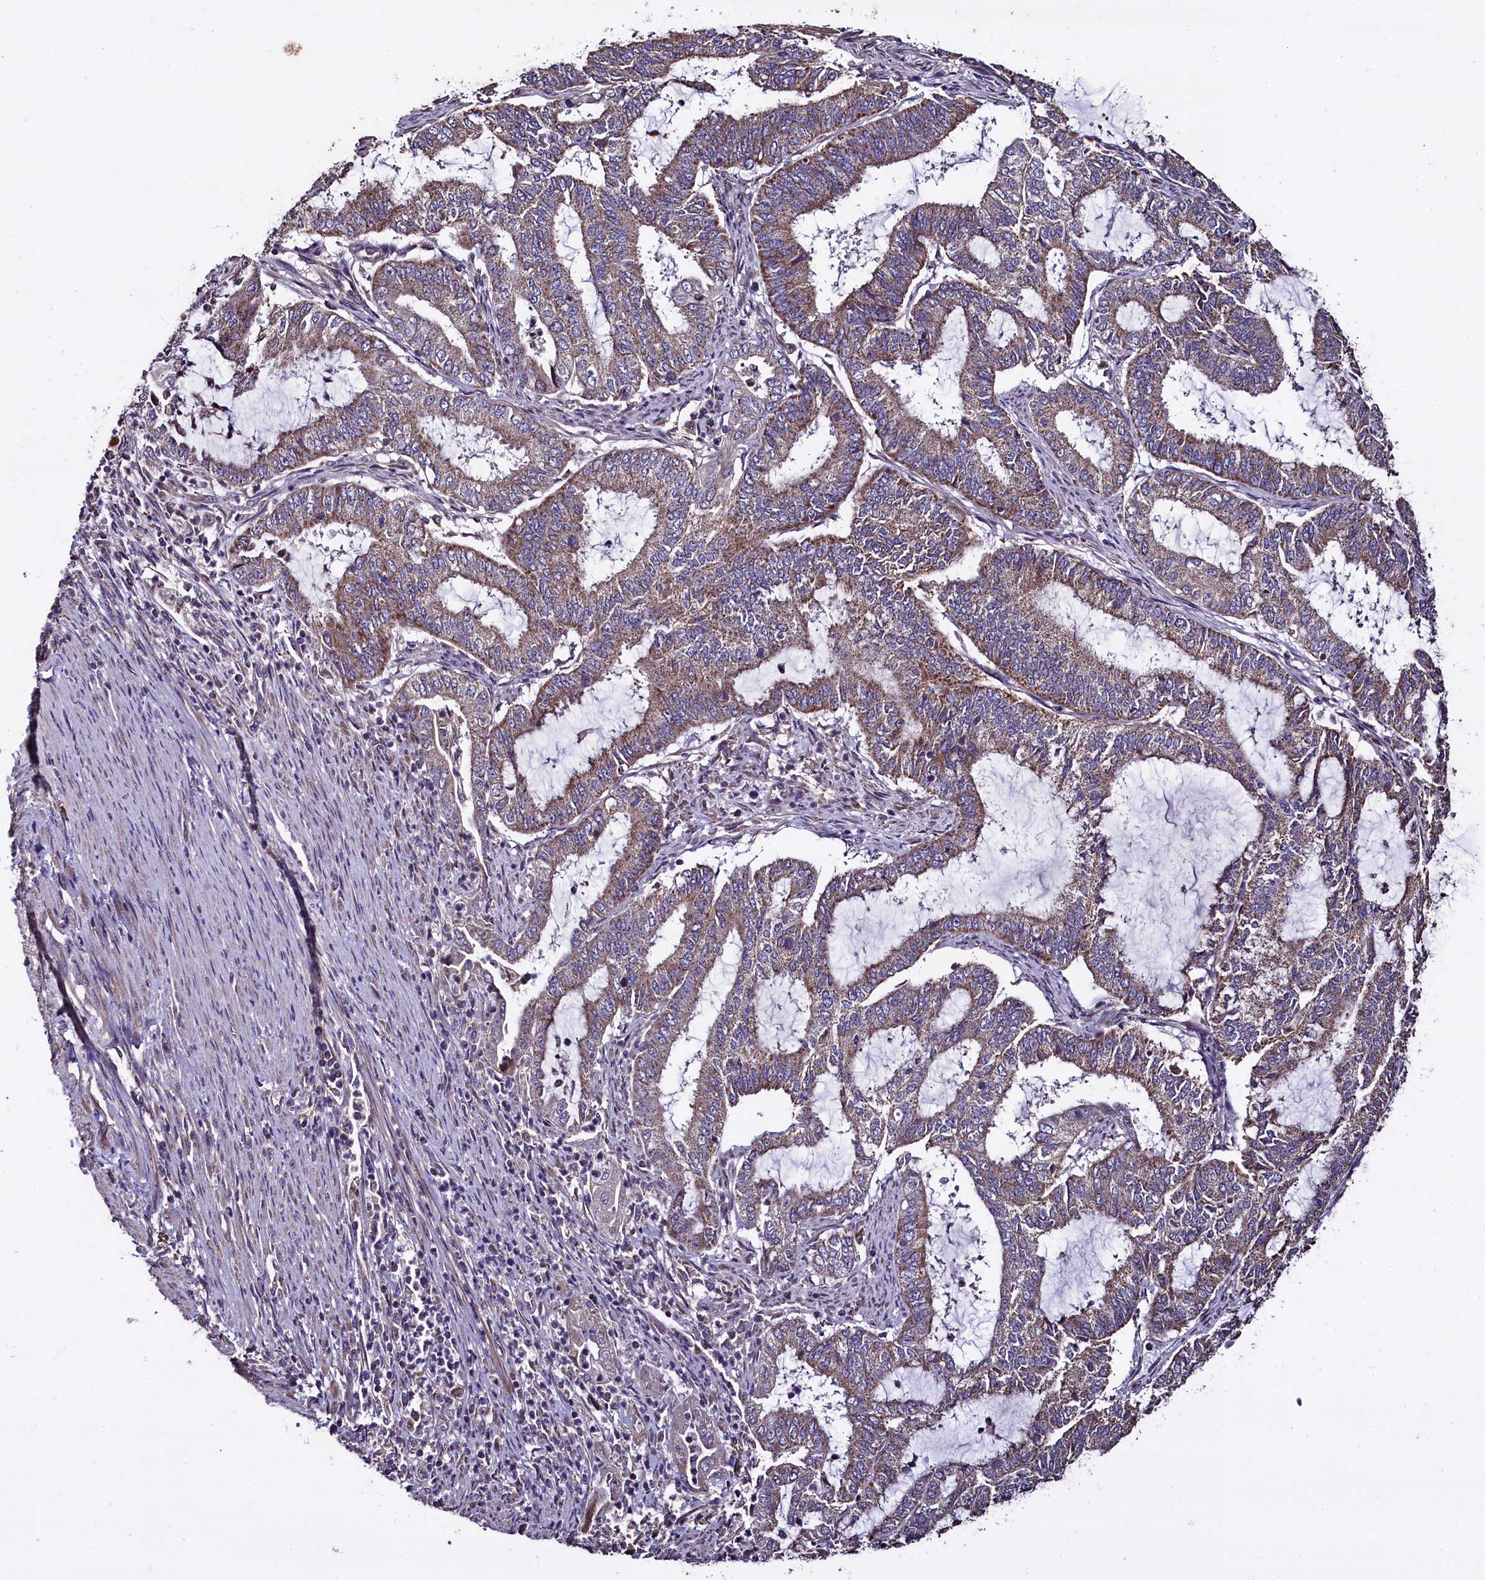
{"staining": {"intensity": "weak", "quantity": ">75%", "location": "cytoplasmic/membranous"}, "tissue": "endometrial cancer", "cell_type": "Tumor cells", "image_type": "cancer", "snomed": [{"axis": "morphology", "description": "Adenocarcinoma, NOS"}, {"axis": "topography", "description": "Endometrium"}], "caption": "A brown stain highlights weak cytoplasmic/membranous staining of a protein in human endometrial adenocarcinoma tumor cells.", "gene": "COQ9", "patient": {"sex": "female", "age": 51}}